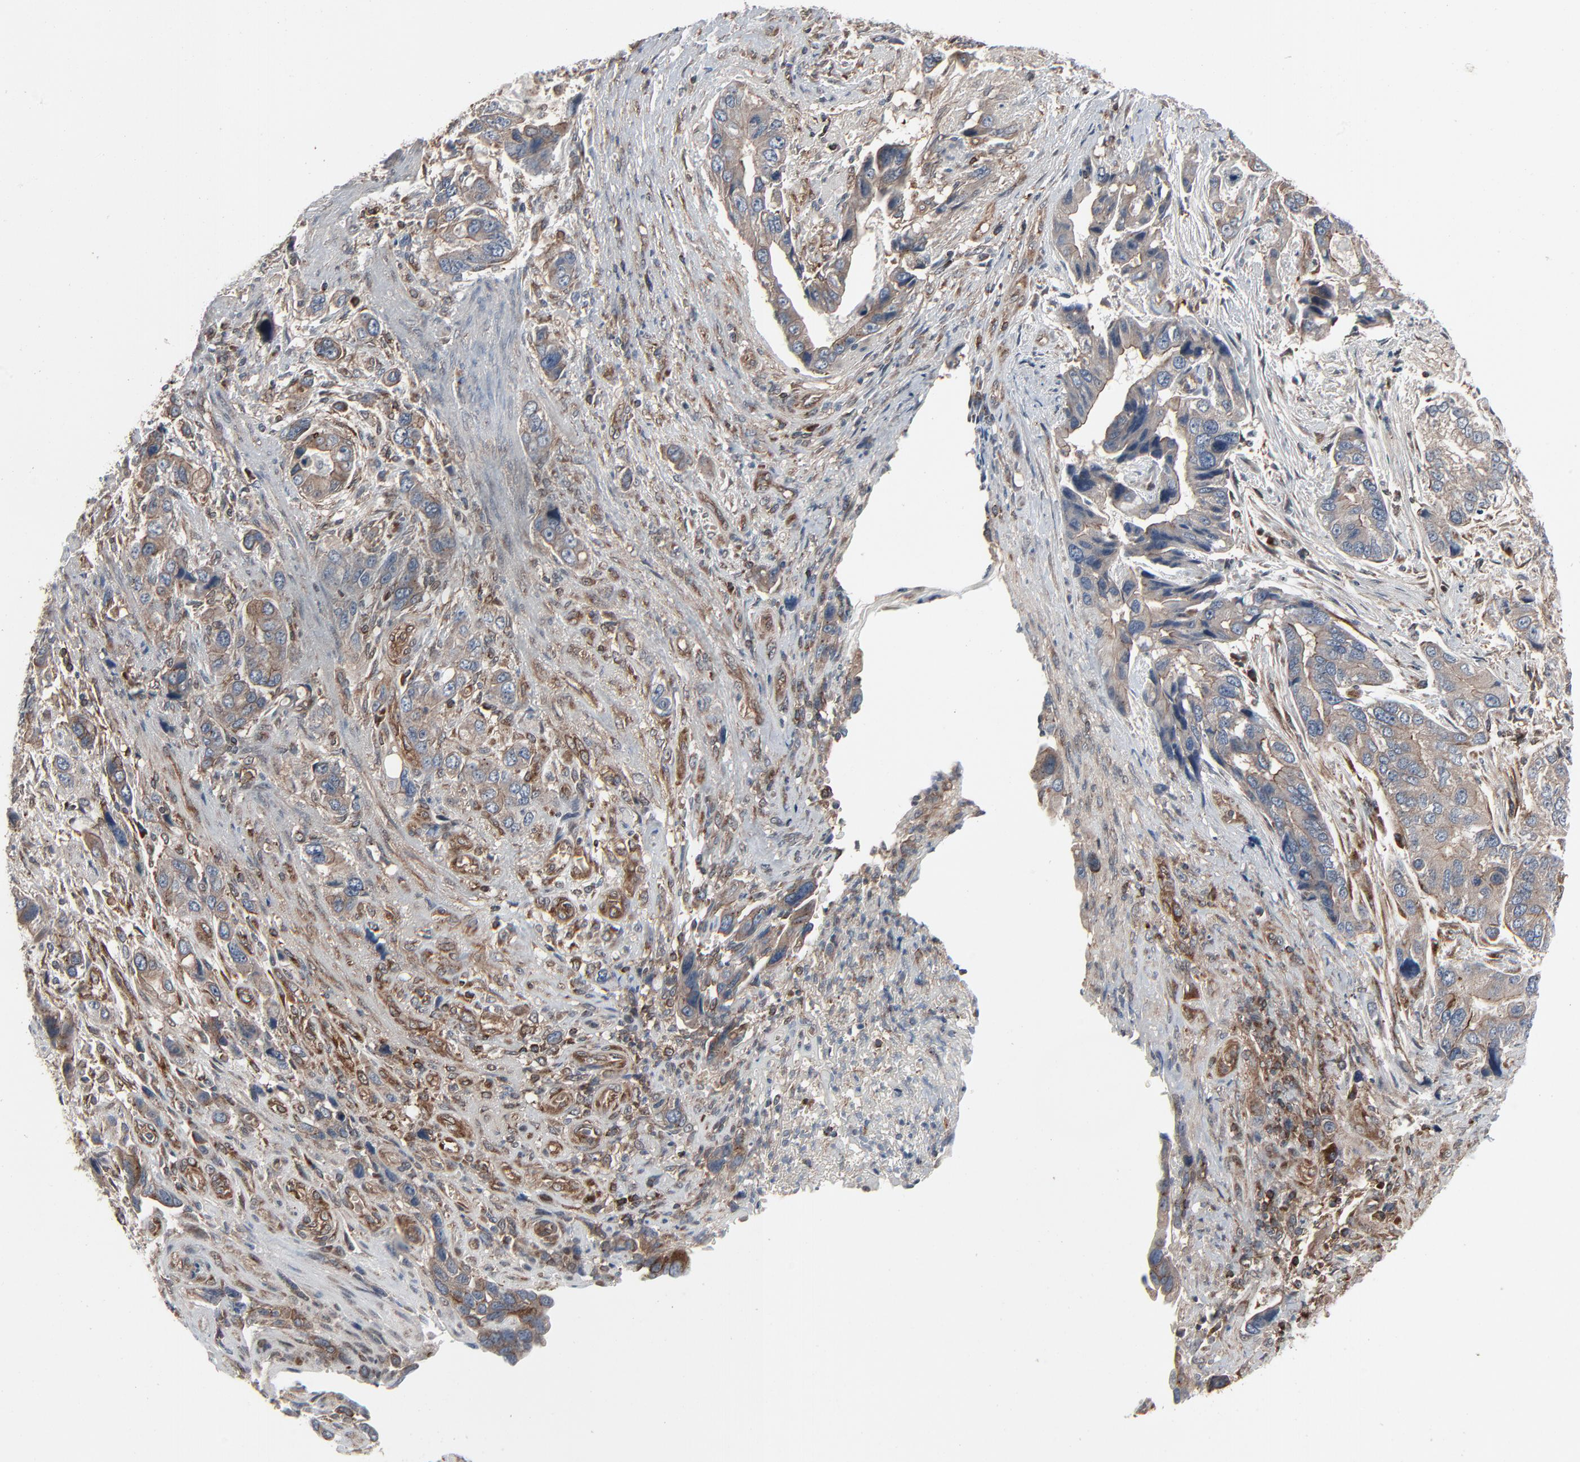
{"staining": {"intensity": "weak", "quantity": "25%-75%", "location": "cytoplasmic/membranous"}, "tissue": "stomach cancer", "cell_type": "Tumor cells", "image_type": "cancer", "snomed": [{"axis": "morphology", "description": "Adenocarcinoma, NOS"}, {"axis": "topography", "description": "Stomach, lower"}], "caption": "Immunohistochemical staining of human stomach adenocarcinoma exhibits low levels of weak cytoplasmic/membranous expression in about 25%-75% of tumor cells.", "gene": "OPTN", "patient": {"sex": "female", "age": 93}}